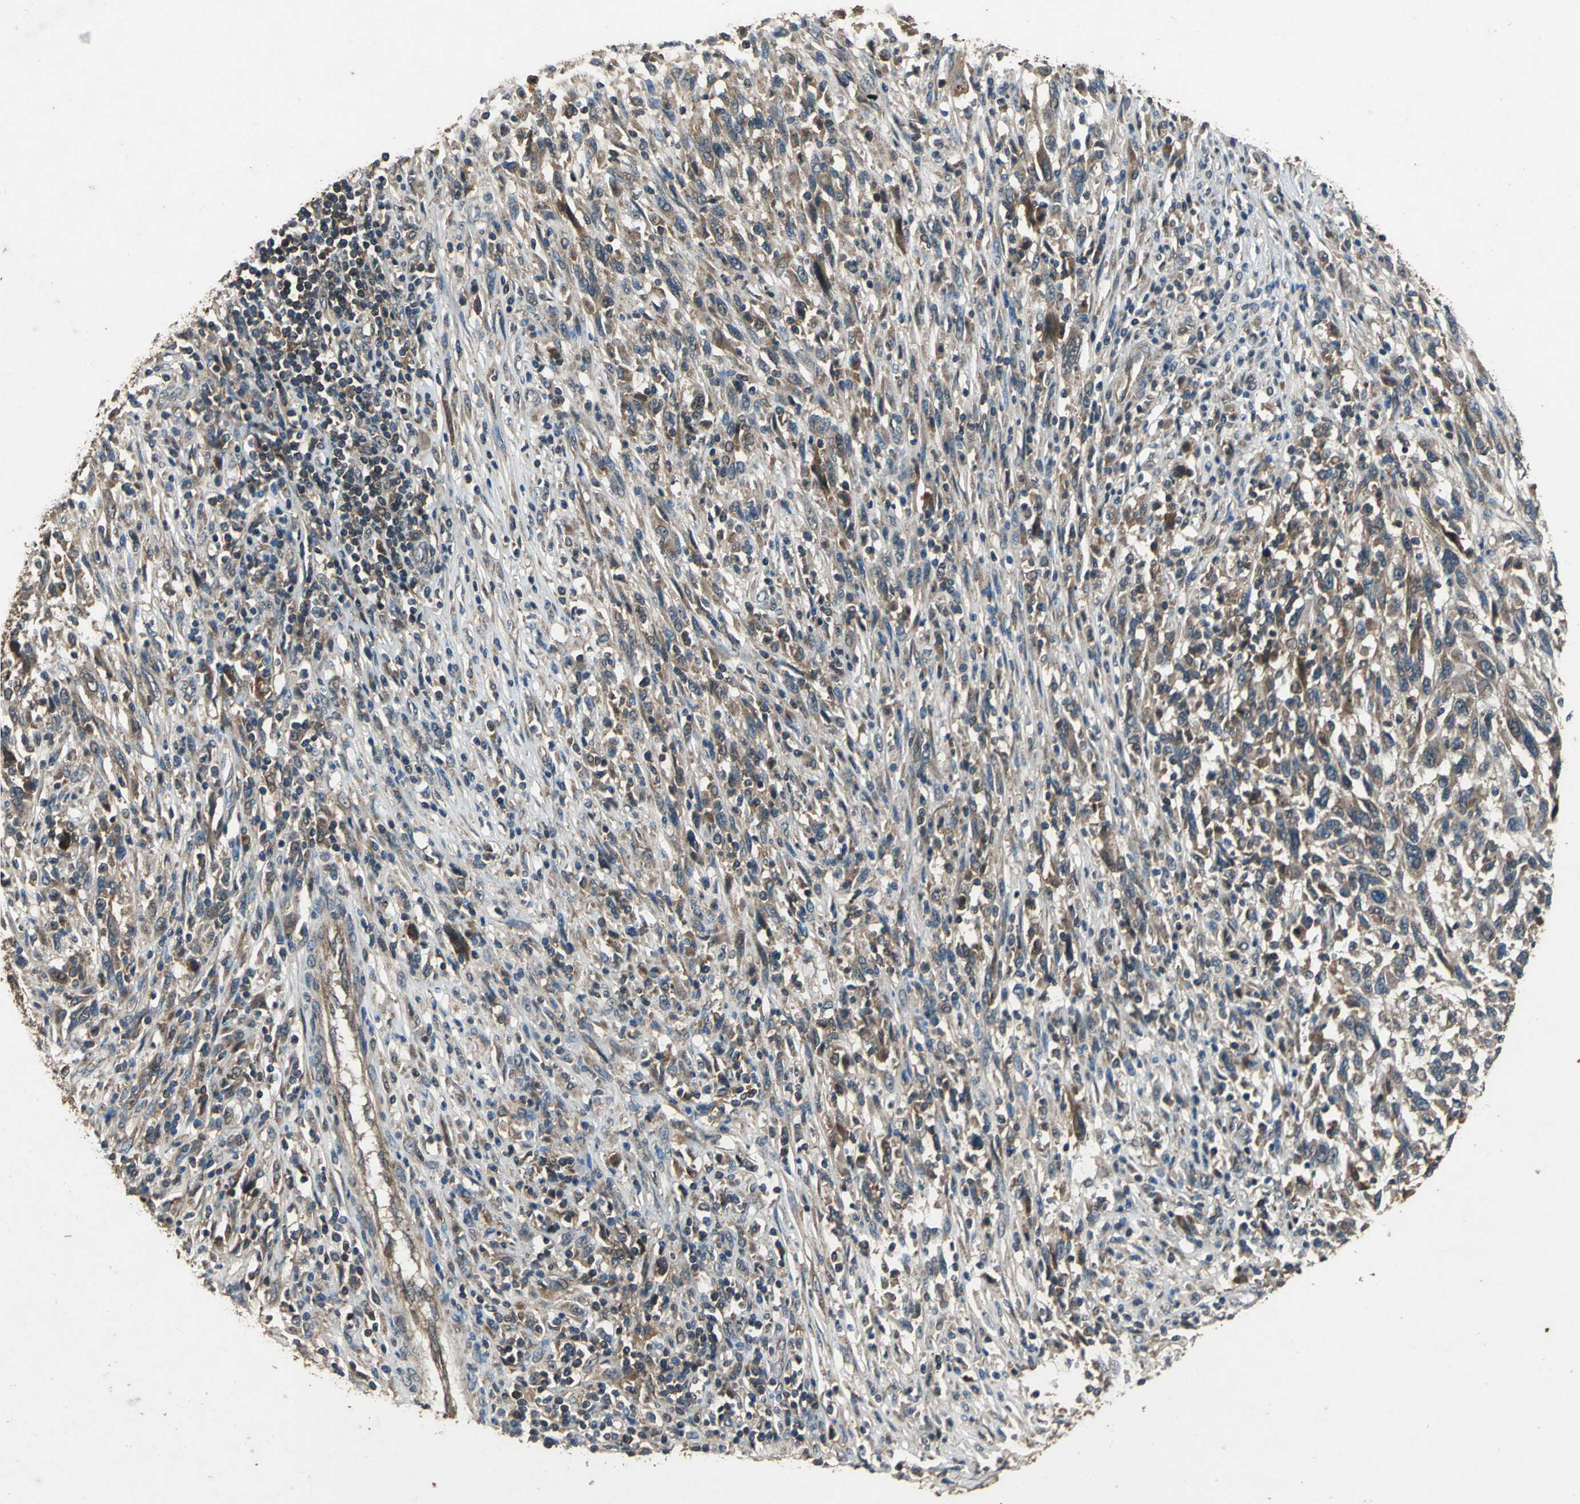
{"staining": {"intensity": "moderate", "quantity": ">75%", "location": "cytoplasmic/membranous"}, "tissue": "melanoma", "cell_type": "Tumor cells", "image_type": "cancer", "snomed": [{"axis": "morphology", "description": "Malignant melanoma, Metastatic site"}, {"axis": "topography", "description": "Lymph node"}], "caption": "Human melanoma stained with a protein marker displays moderate staining in tumor cells.", "gene": "ZNF608", "patient": {"sex": "male", "age": 61}}